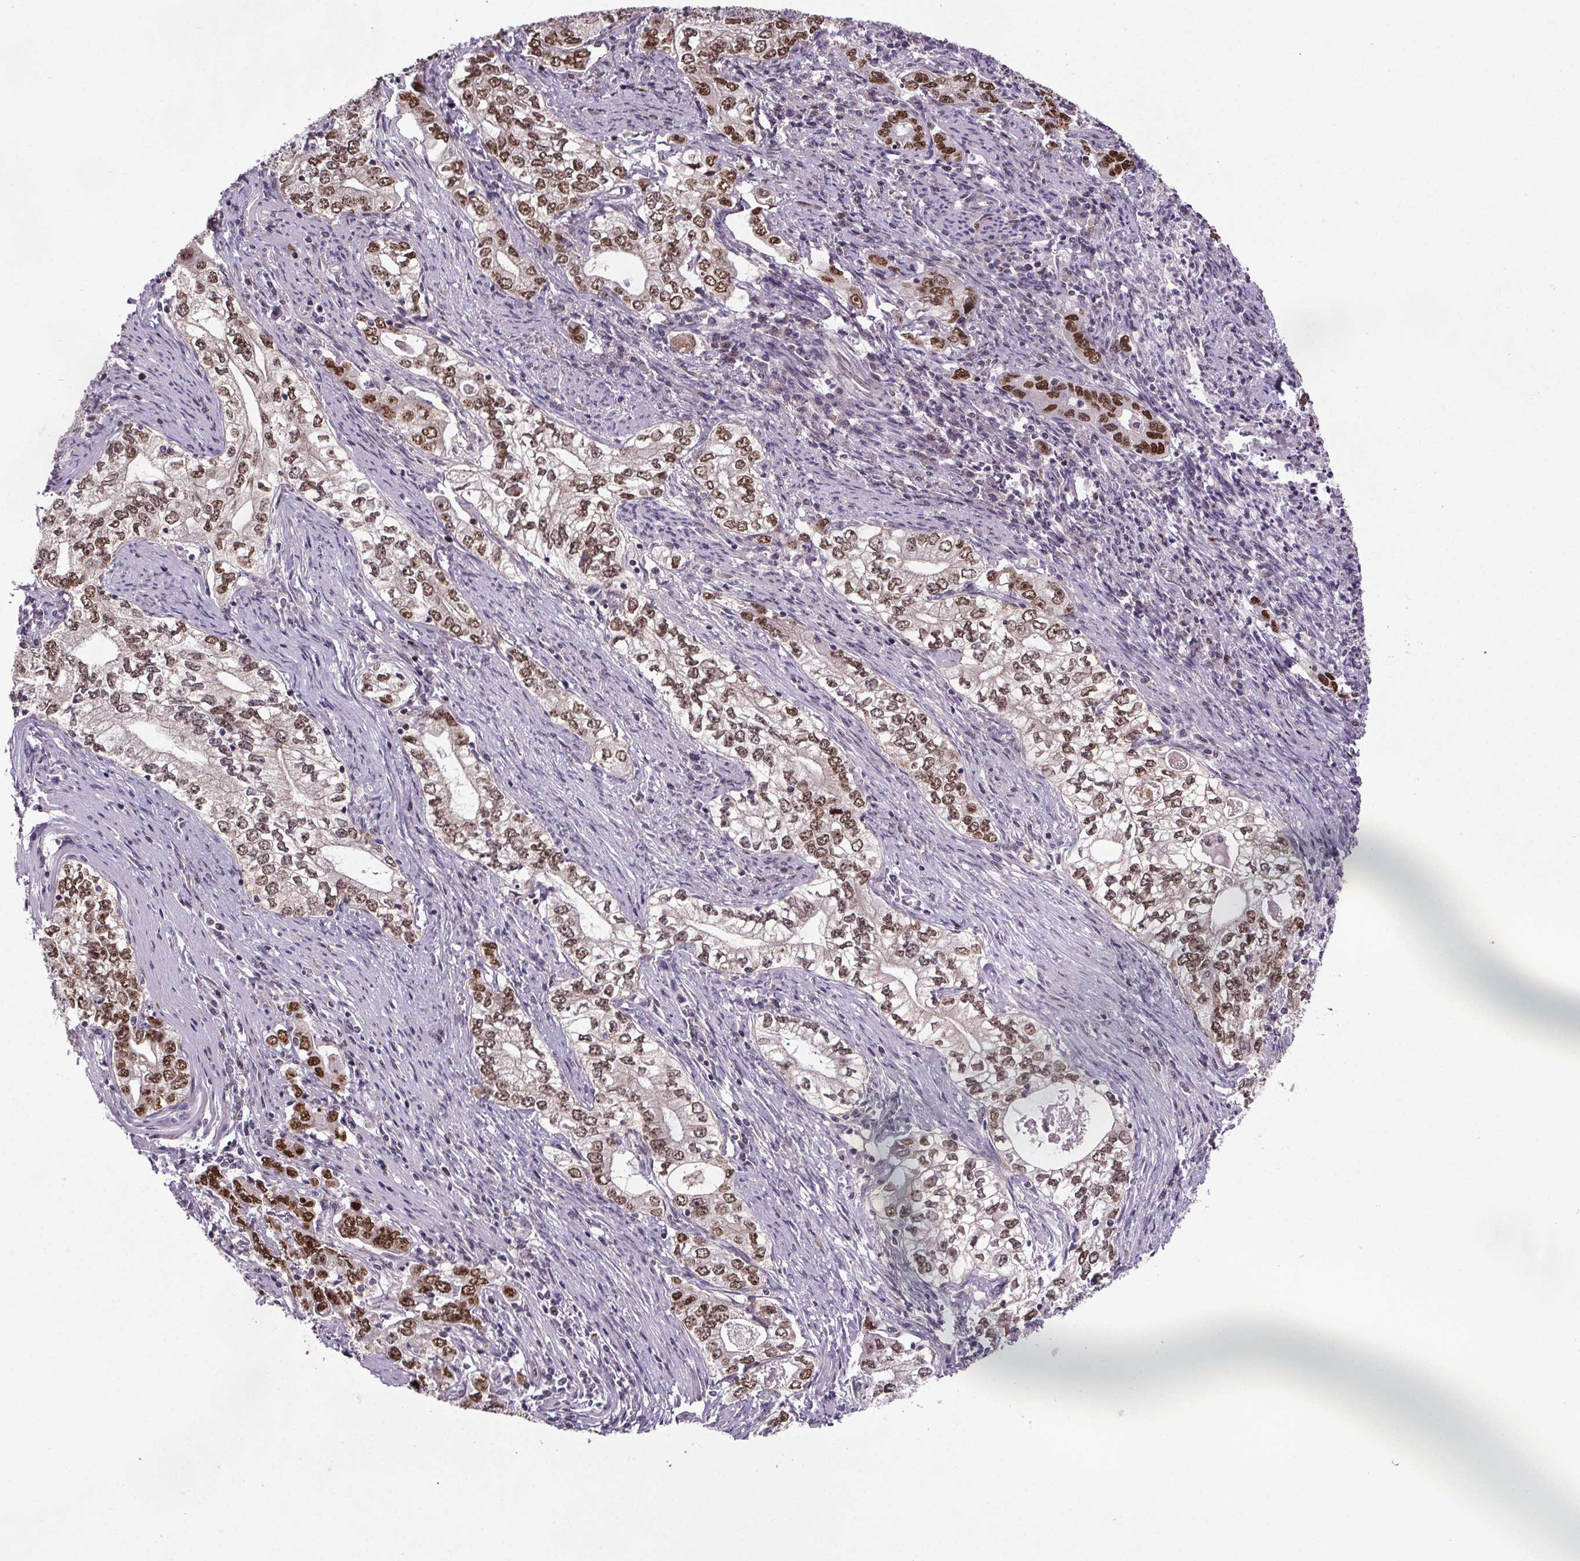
{"staining": {"intensity": "moderate", "quantity": ">75%", "location": "nuclear"}, "tissue": "stomach cancer", "cell_type": "Tumor cells", "image_type": "cancer", "snomed": [{"axis": "morphology", "description": "Adenocarcinoma, NOS"}, {"axis": "topography", "description": "Stomach, lower"}], "caption": "Protein staining of adenocarcinoma (stomach) tissue reveals moderate nuclear expression in about >75% of tumor cells. Nuclei are stained in blue.", "gene": "ATMIN", "patient": {"sex": "female", "age": 72}}